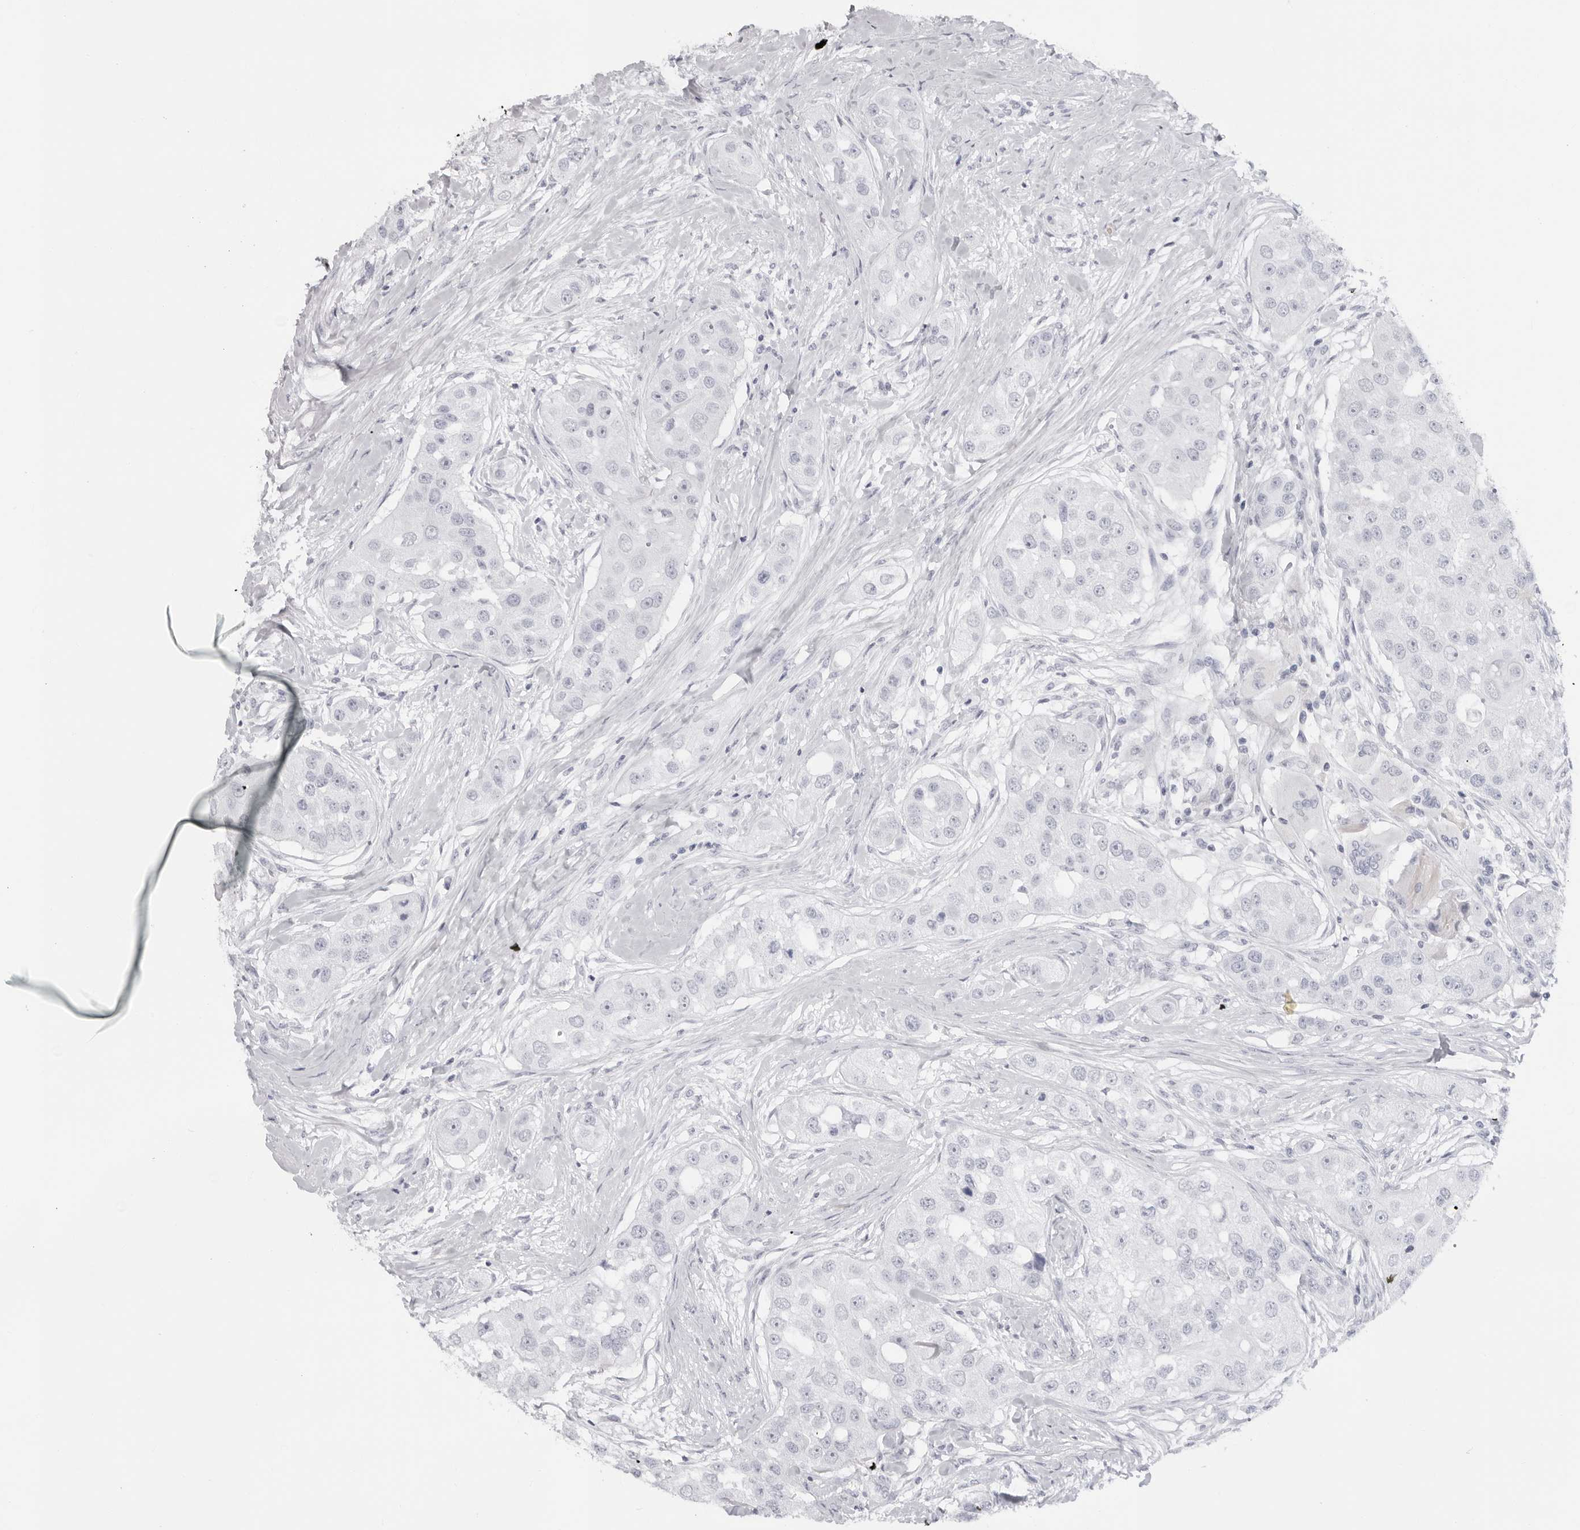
{"staining": {"intensity": "negative", "quantity": "none", "location": "none"}, "tissue": "head and neck cancer", "cell_type": "Tumor cells", "image_type": "cancer", "snomed": [{"axis": "morphology", "description": "Normal tissue, NOS"}, {"axis": "morphology", "description": "Squamous cell carcinoma, NOS"}, {"axis": "topography", "description": "Skeletal muscle"}, {"axis": "topography", "description": "Head-Neck"}], "caption": "Immunohistochemical staining of human head and neck cancer (squamous cell carcinoma) shows no significant expression in tumor cells.", "gene": "ACP6", "patient": {"sex": "male", "age": 51}}